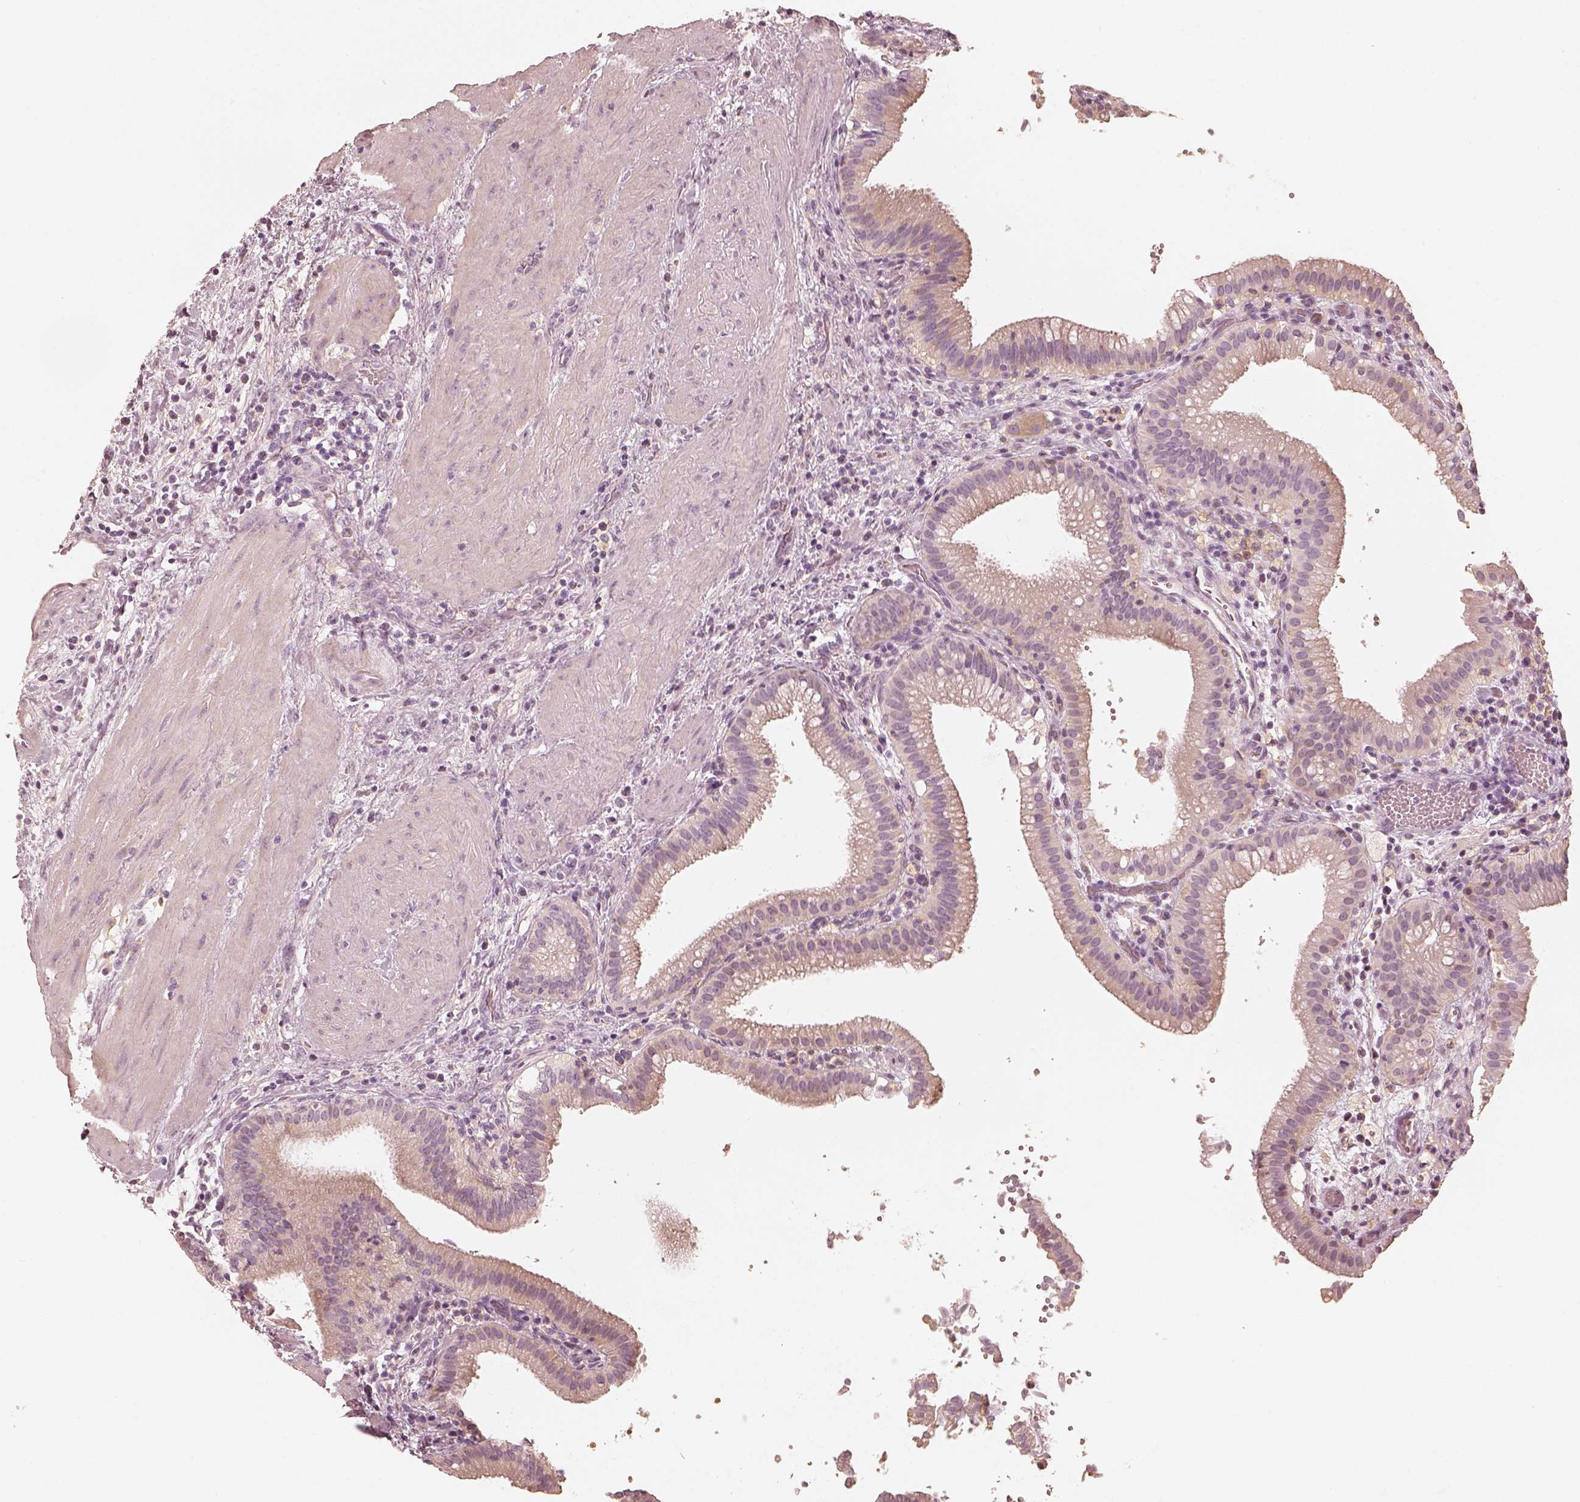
{"staining": {"intensity": "weak", "quantity": "25%-75%", "location": "cytoplasmic/membranous"}, "tissue": "gallbladder", "cell_type": "Glandular cells", "image_type": "normal", "snomed": [{"axis": "morphology", "description": "Normal tissue, NOS"}, {"axis": "topography", "description": "Gallbladder"}], "caption": "Brown immunohistochemical staining in unremarkable human gallbladder demonstrates weak cytoplasmic/membranous staining in approximately 25%-75% of glandular cells.", "gene": "FMNL2", "patient": {"sex": "male", "age": 42}}